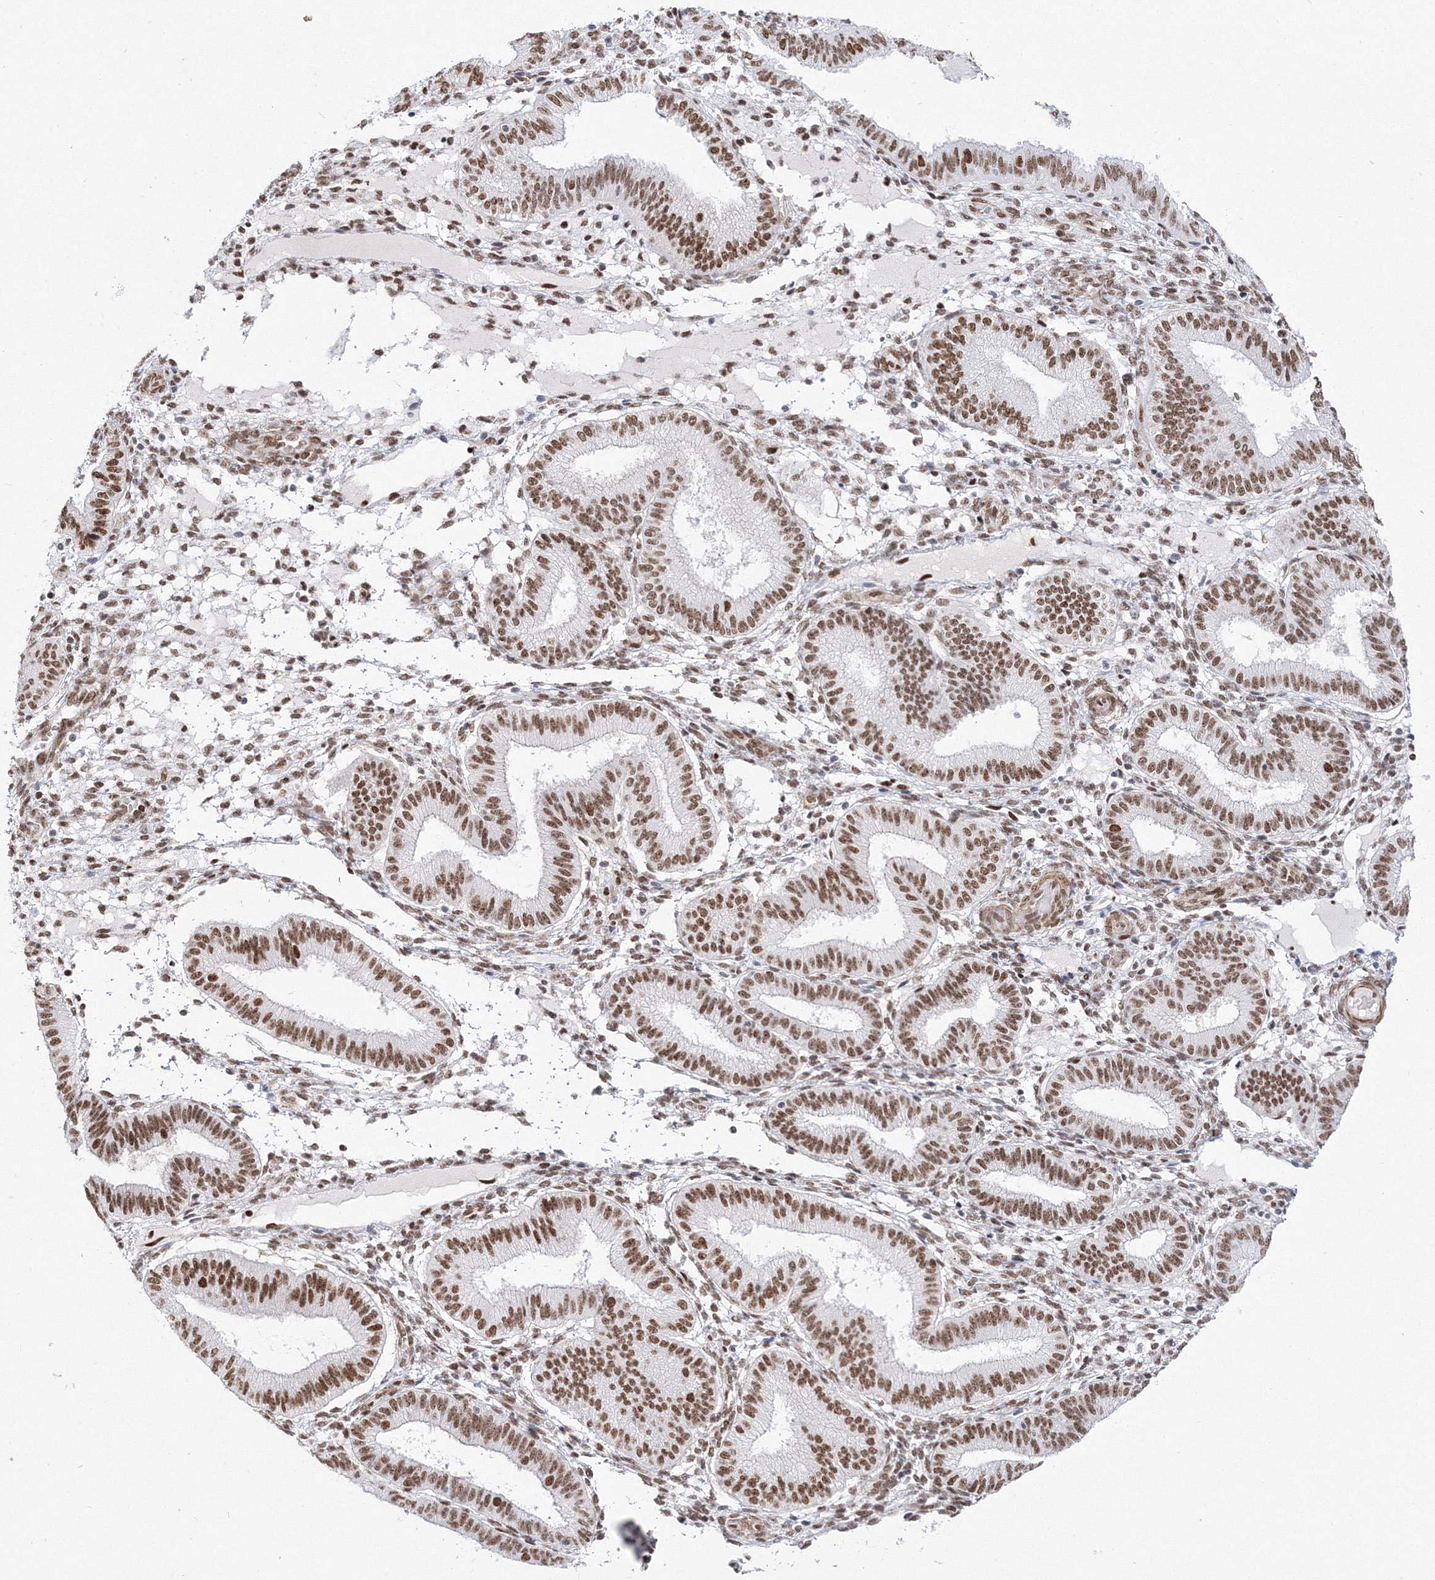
{"staining": {"intensity": "moderate", "quantity": ">75%", "location": "nuclear"}, "tissue": "endometrium", "cell_type": "Cells in endometrial stroma", "image_type": "normal", "snomed": [{"axis": "morphology", "description": "Normal tissue, NOS"}, {"axis": "topography", "description": "Endometrium"}], "caption": "Immunohistochemistry (IHC) (DAB) staining of unremarkable human endometrium reveals moderate nuclear protein expression in about >75% of cells in endometrial stroma.", "gene": "ZNF638", "patient": {"sex": "female", "age": 39}}